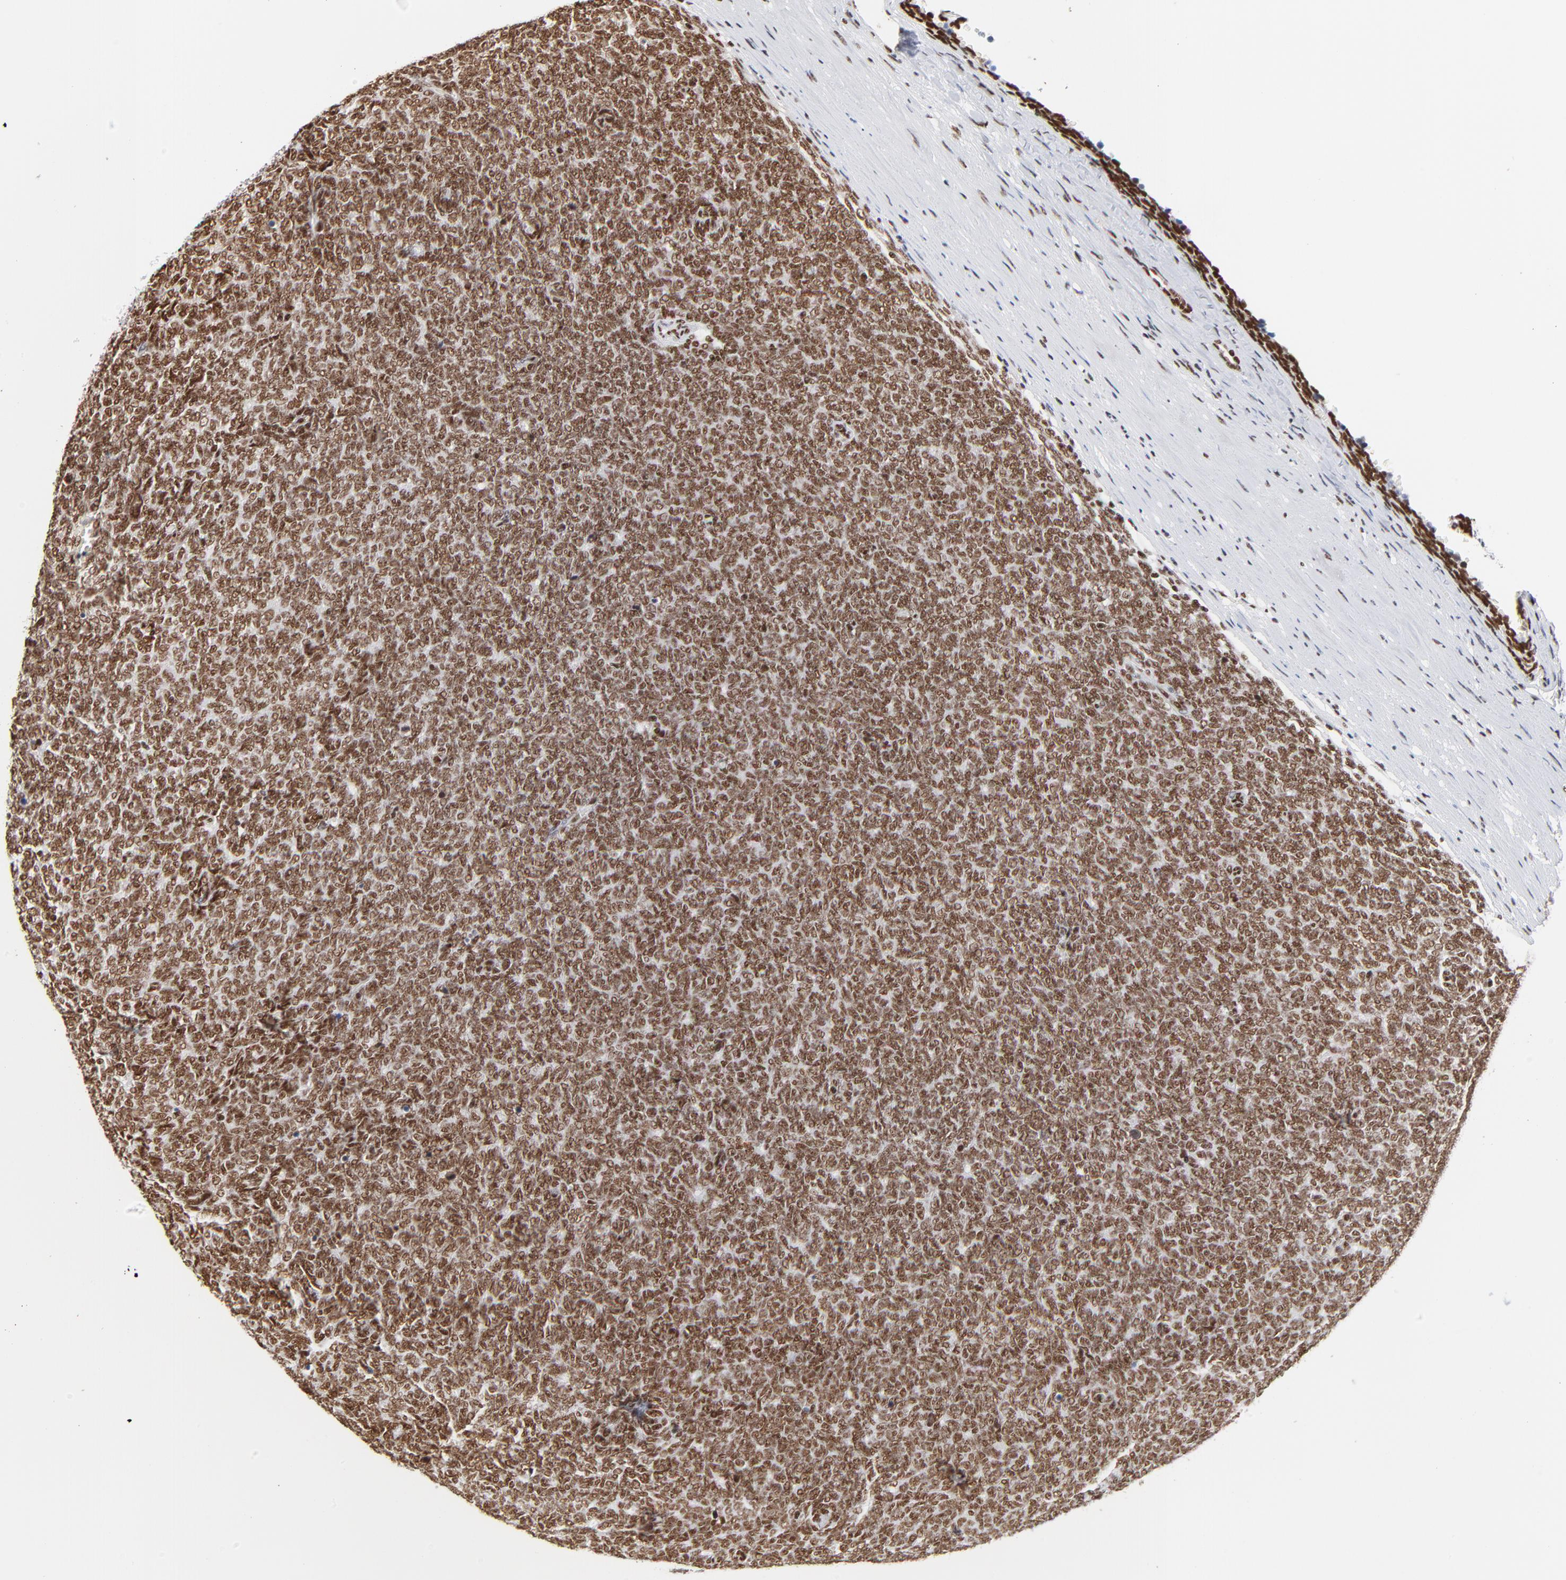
{"staining": {"intensity": "strong", "quantity": ">75%", "location": "nuclear"}, "tissue": "renal cancer", "cell_type": "Tumor cells", "image_type": "cancer", "snomed": [{"axis": "morphology", "description": "Neoplasm, malignant, NOS"}, {"axis": "topography", "description": "Kidney"}], "caption": "About >75% of tumor cells in human neoplasm (malignant) (renal) show strong nuclear protein staining as visualized by brown immunohistochemical staining.", "gene": "CREB1", "patient": {"sex": "male", "age": 28}}